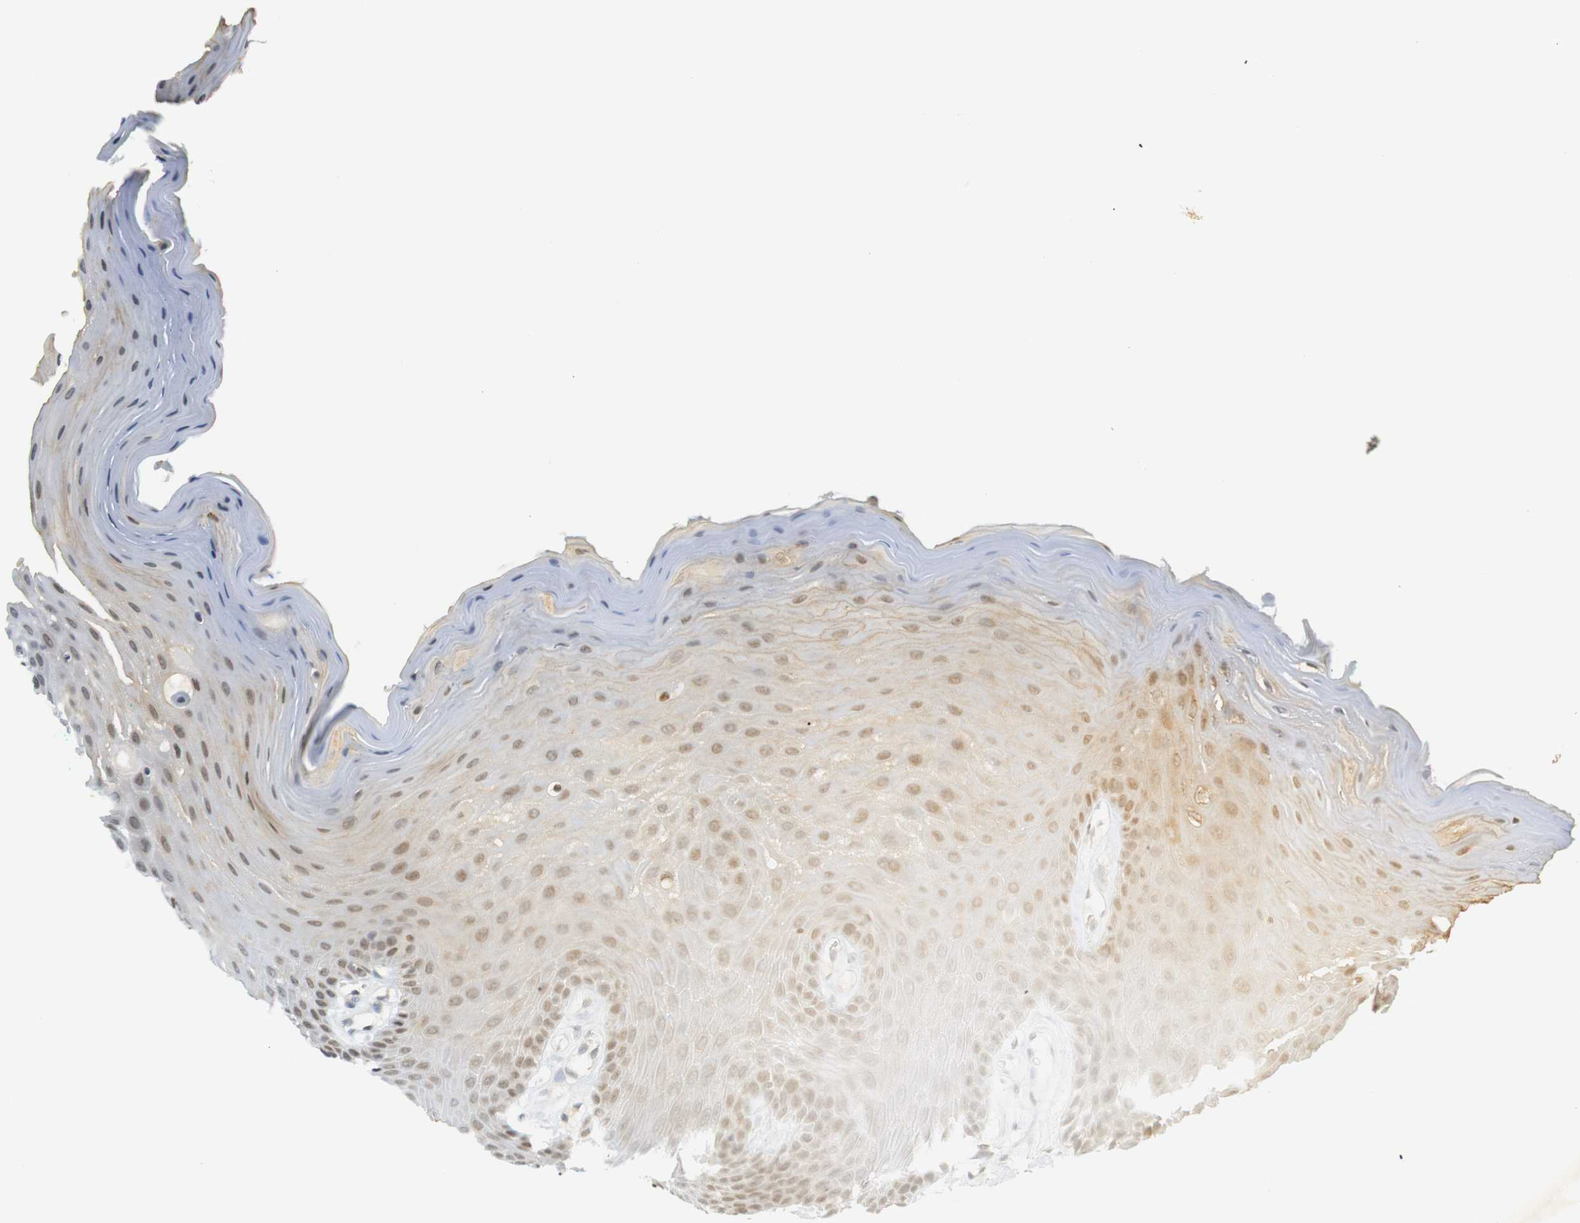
{"staining": {"intensity": "moderate", "quantity": ">75%", "location": "nuclear"}, "tissue": "oral mucosa", "cell_type": "Squamous epithelial cells", "image_type": "normal", "snomed": [{"axis": "morphology", "description": "Normal tissue, NOS"}, {"axis": "morphology", "description": "Squamous cell carcinoma, NOS"}, {"axis": "topography", "description": "Skeletal muscle"}, {"axis": "topography", "description": "Adipose tissue"}, {"axis": "topography", "description": "Vascular tissue"}, {"axis": "topography", "description": "Oral tissue"}, {"axis": "topography", "description": "Peripheral nerve tissue"}, {"axis": "topography", "description": "Head-Neck"}], "caption": "Brown immunohistochemical staining in unremarkable oral mucosa exhibits moderate nuclear positivity in approximately >75% of squamous epithelial cells.", "gene": "MBD1", "patient": {"sex": "male", "age": 71}}